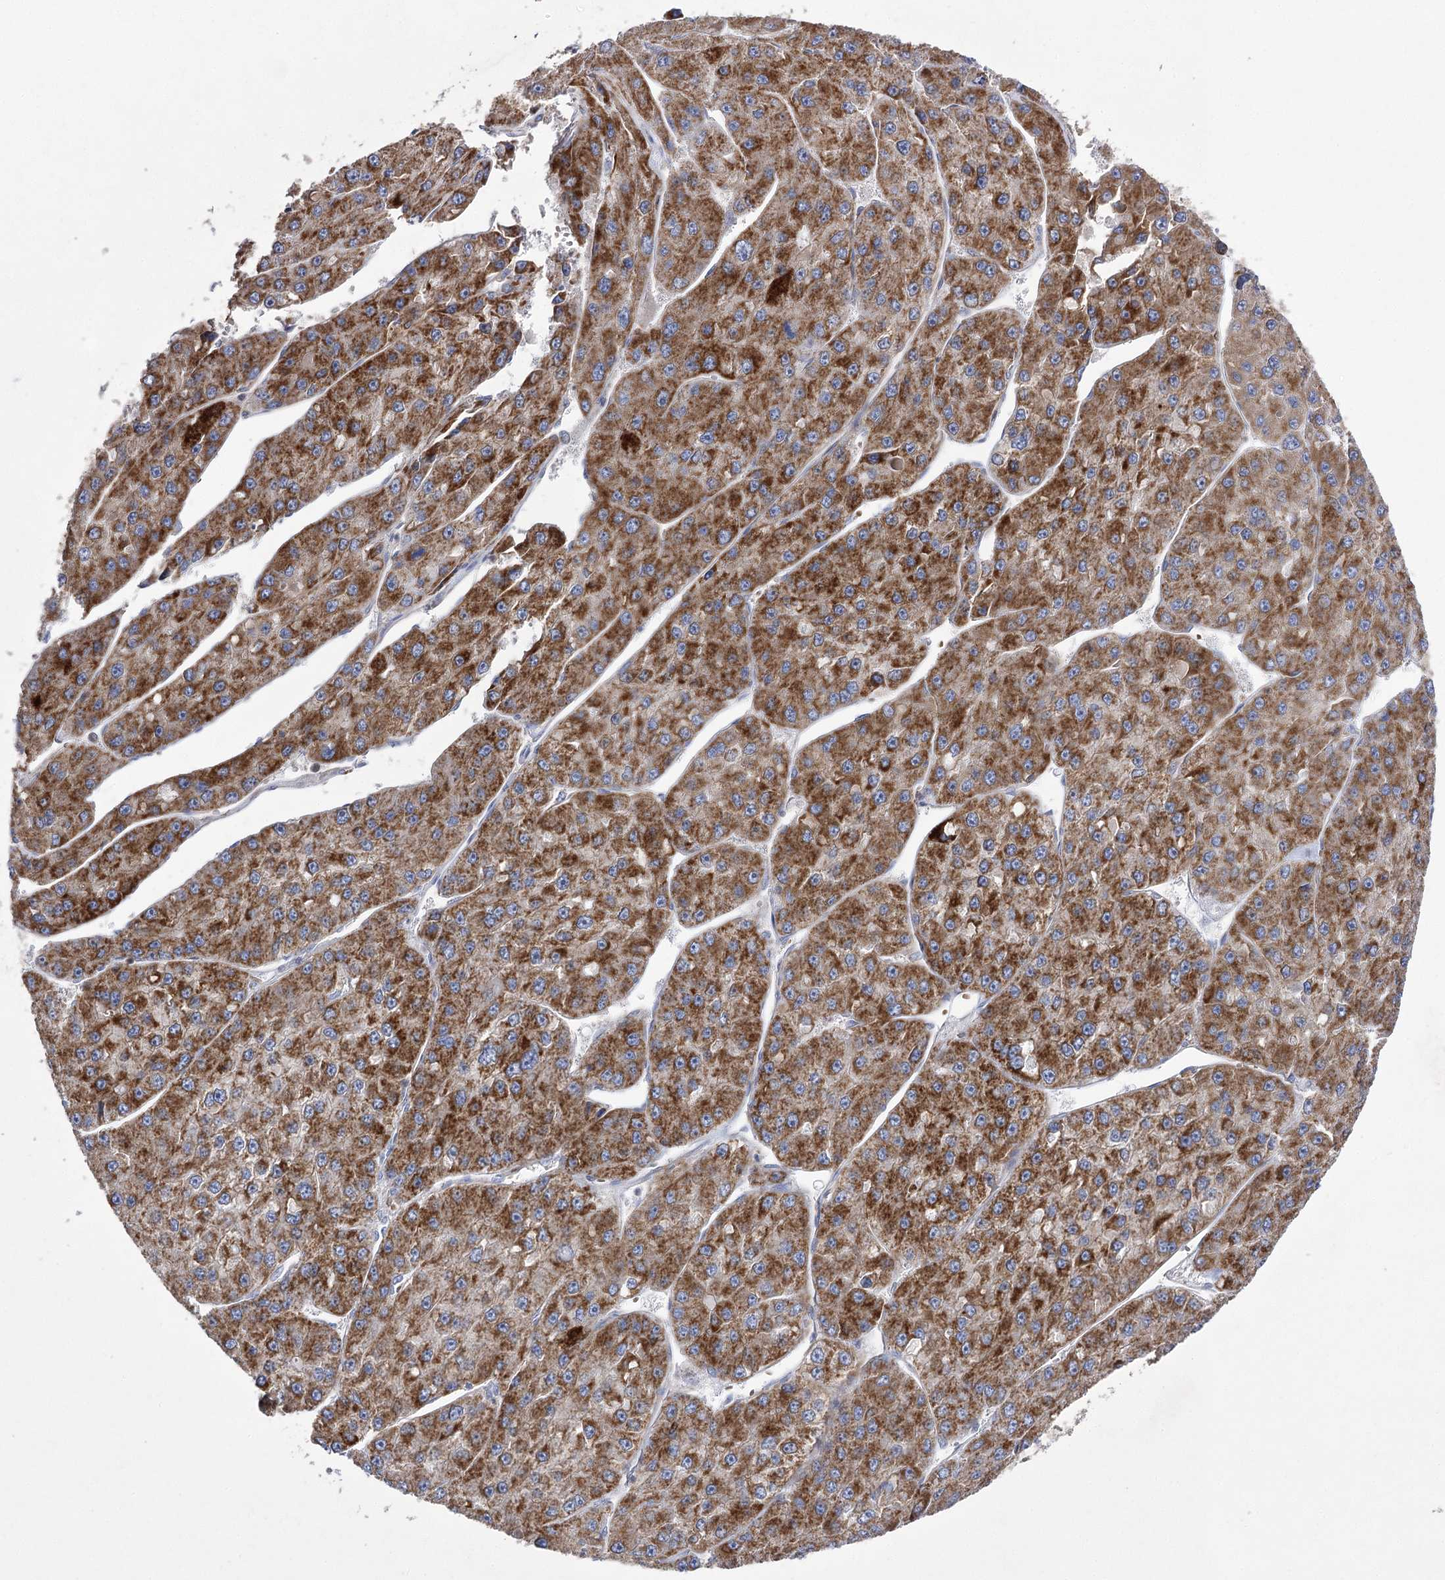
{"staining": {"intensity": "strong", "quantity": ">75%", "location": "cytoplasmic/membranous"}, "tissue": "liver cancer", "cell_type": "Tumor cells", "image_type": "cancer", "snomed": [{"axis": "morphology", "description": "Carcinoma, Hepatocellular, NOS"}, {"axis": "topography", "description": "Liver"}], "caption": "The photomicrograph shows immunohistochemical staining of liver hepatocellular carcinoma. There is strong cytoplasmic/membranous expression is present in approximately >75% of tumor cells.", "gene": "COX15", "patient": {"sex": "female", "age": 73}}